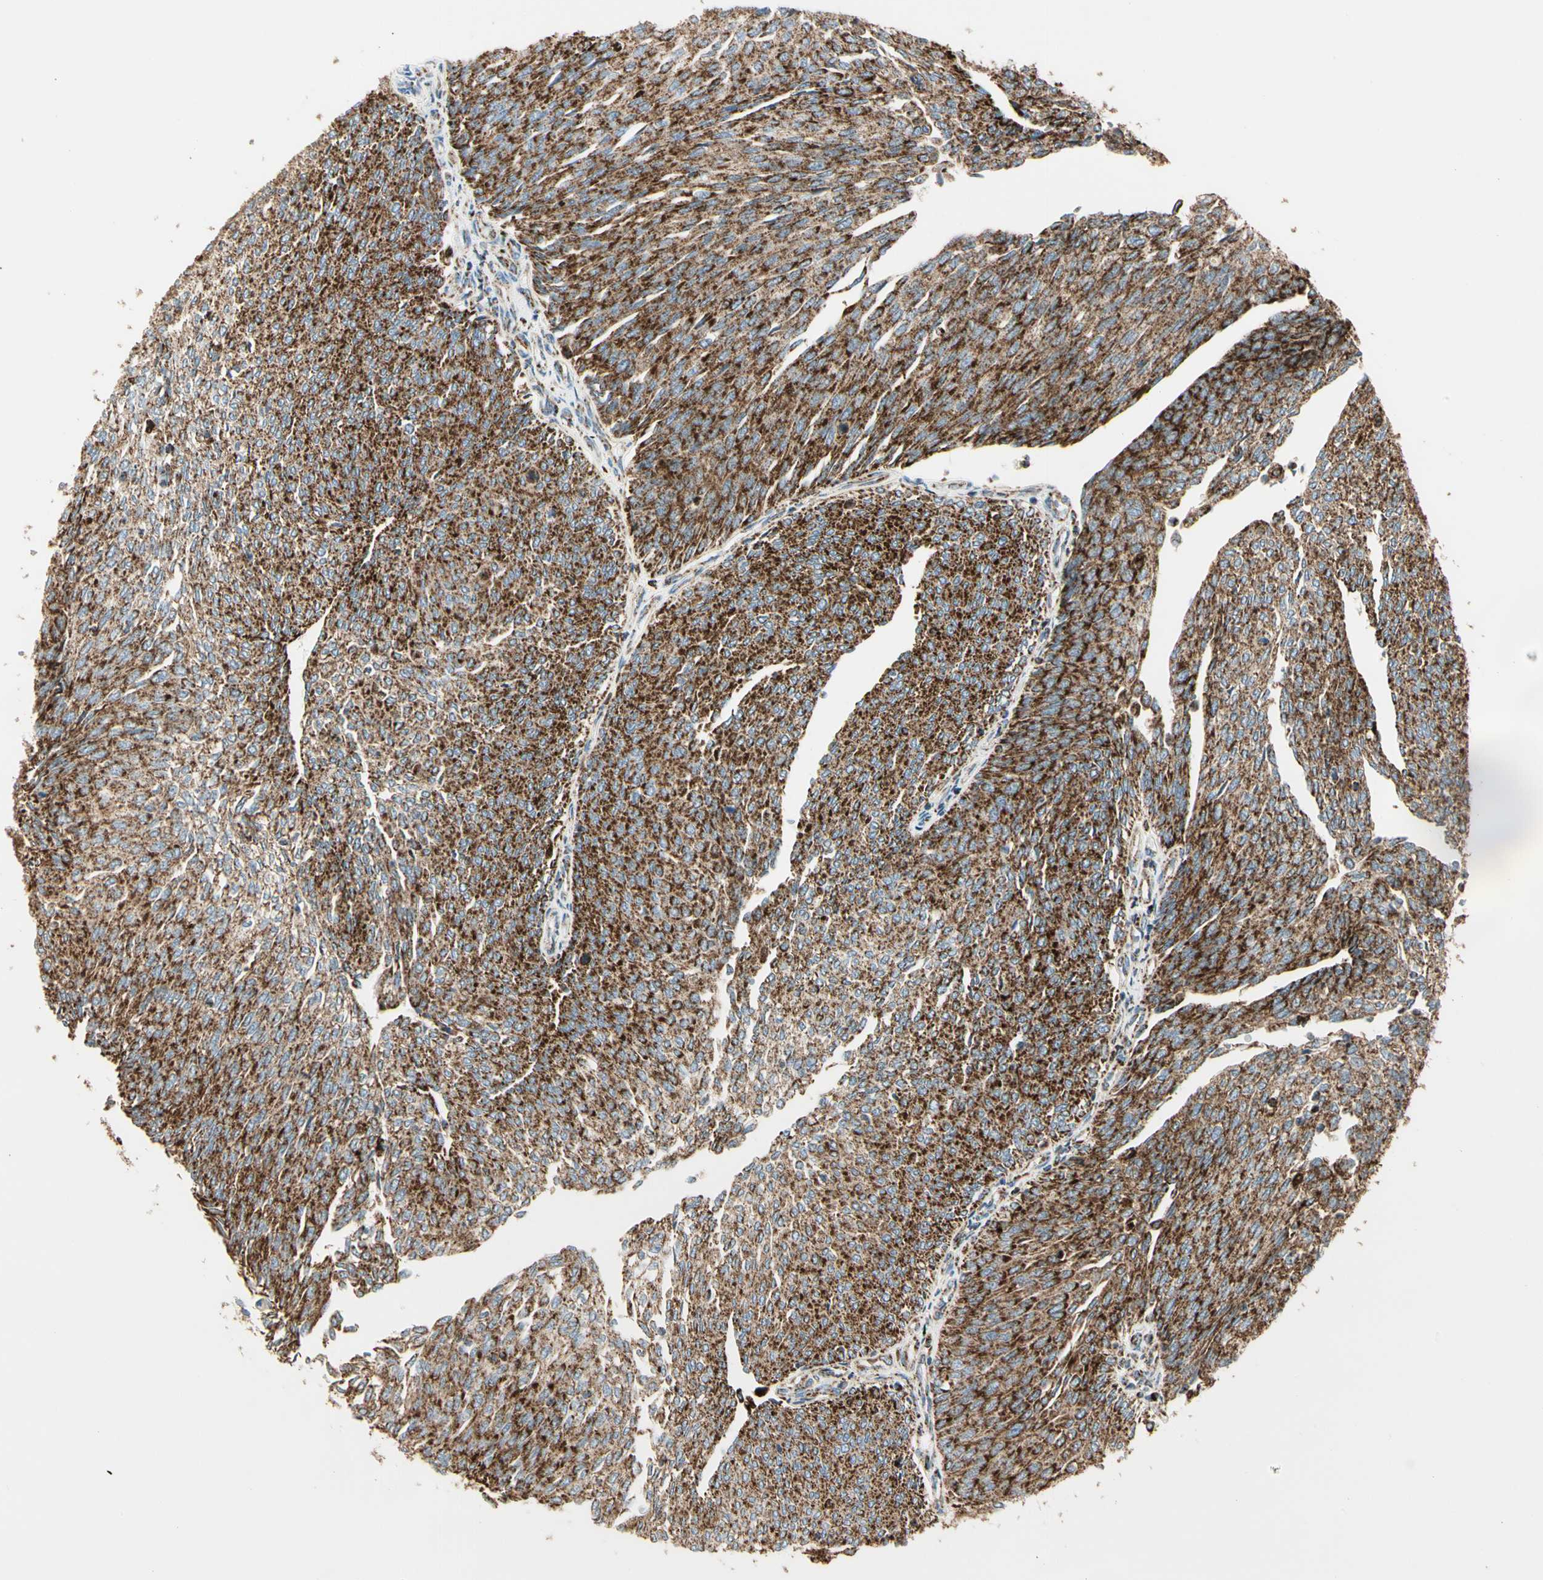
{"staining": {"intensity": "strong", "quantity": ">75%", "location": "cytoplasmic/membranous"}, "tissue": "urothelial cancer", "cell_type": "Tumor cells", "image_type": "cancer", "snomed": [{"axis": "morphology", "description": "Urothelial carcinoma, Low grade"}, {"axis": "topography", "description": "Urinary bladder"}], "caption": "Protein staining of urothelial cancer tissue reveals strong cytoplasmic/membranous expression in approximately >75% of tumor cells. (brown staining indicates protein expression, while blue staining denotes nuclei).", "gene": "ME2", "patient": {"sex": "female", "age": 79}}